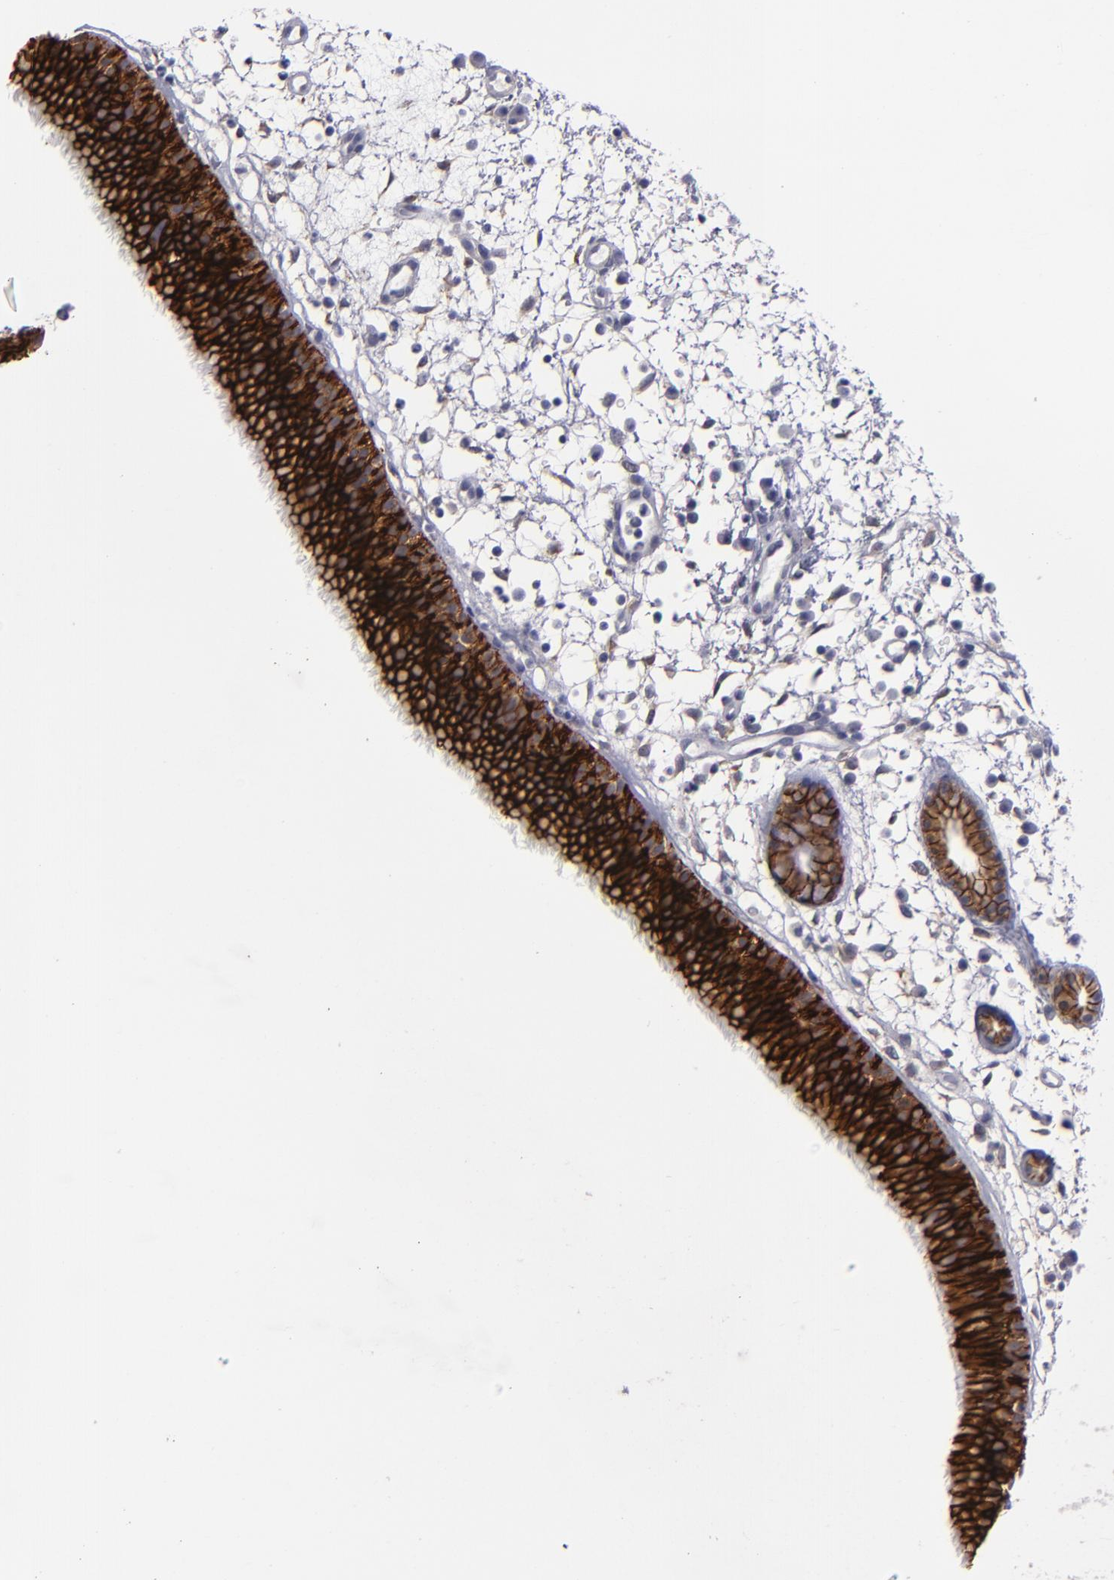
{"staining": {"intensity": "strong", "quantity": ">75%", "location": "cytoplasmic/membranous"}, "tissue": "nasopharynx", "cell_type": "Respiratory epithelial cells", "image_type": "normal", "snomed": [{"axis": "morphology", "description": "Normal tissue, NOS"}, {"axis": "morphology", "description": "Inflammation, NOS"}, {"axis": "morphology", "description": "Malignant melanoma, Metastatic site"}, {"axis": "topography", "description": "Nasopharynx"}], "caption": "Normal nasopharynx shows strong cytoplasmic/membranous staining in about >75% of respiratory epithelial cells (Brightfield microscopy of DAB IHC at high magnification)..", "gene": "ALCAM", "patient": {"sex": "female", "age": 55}}